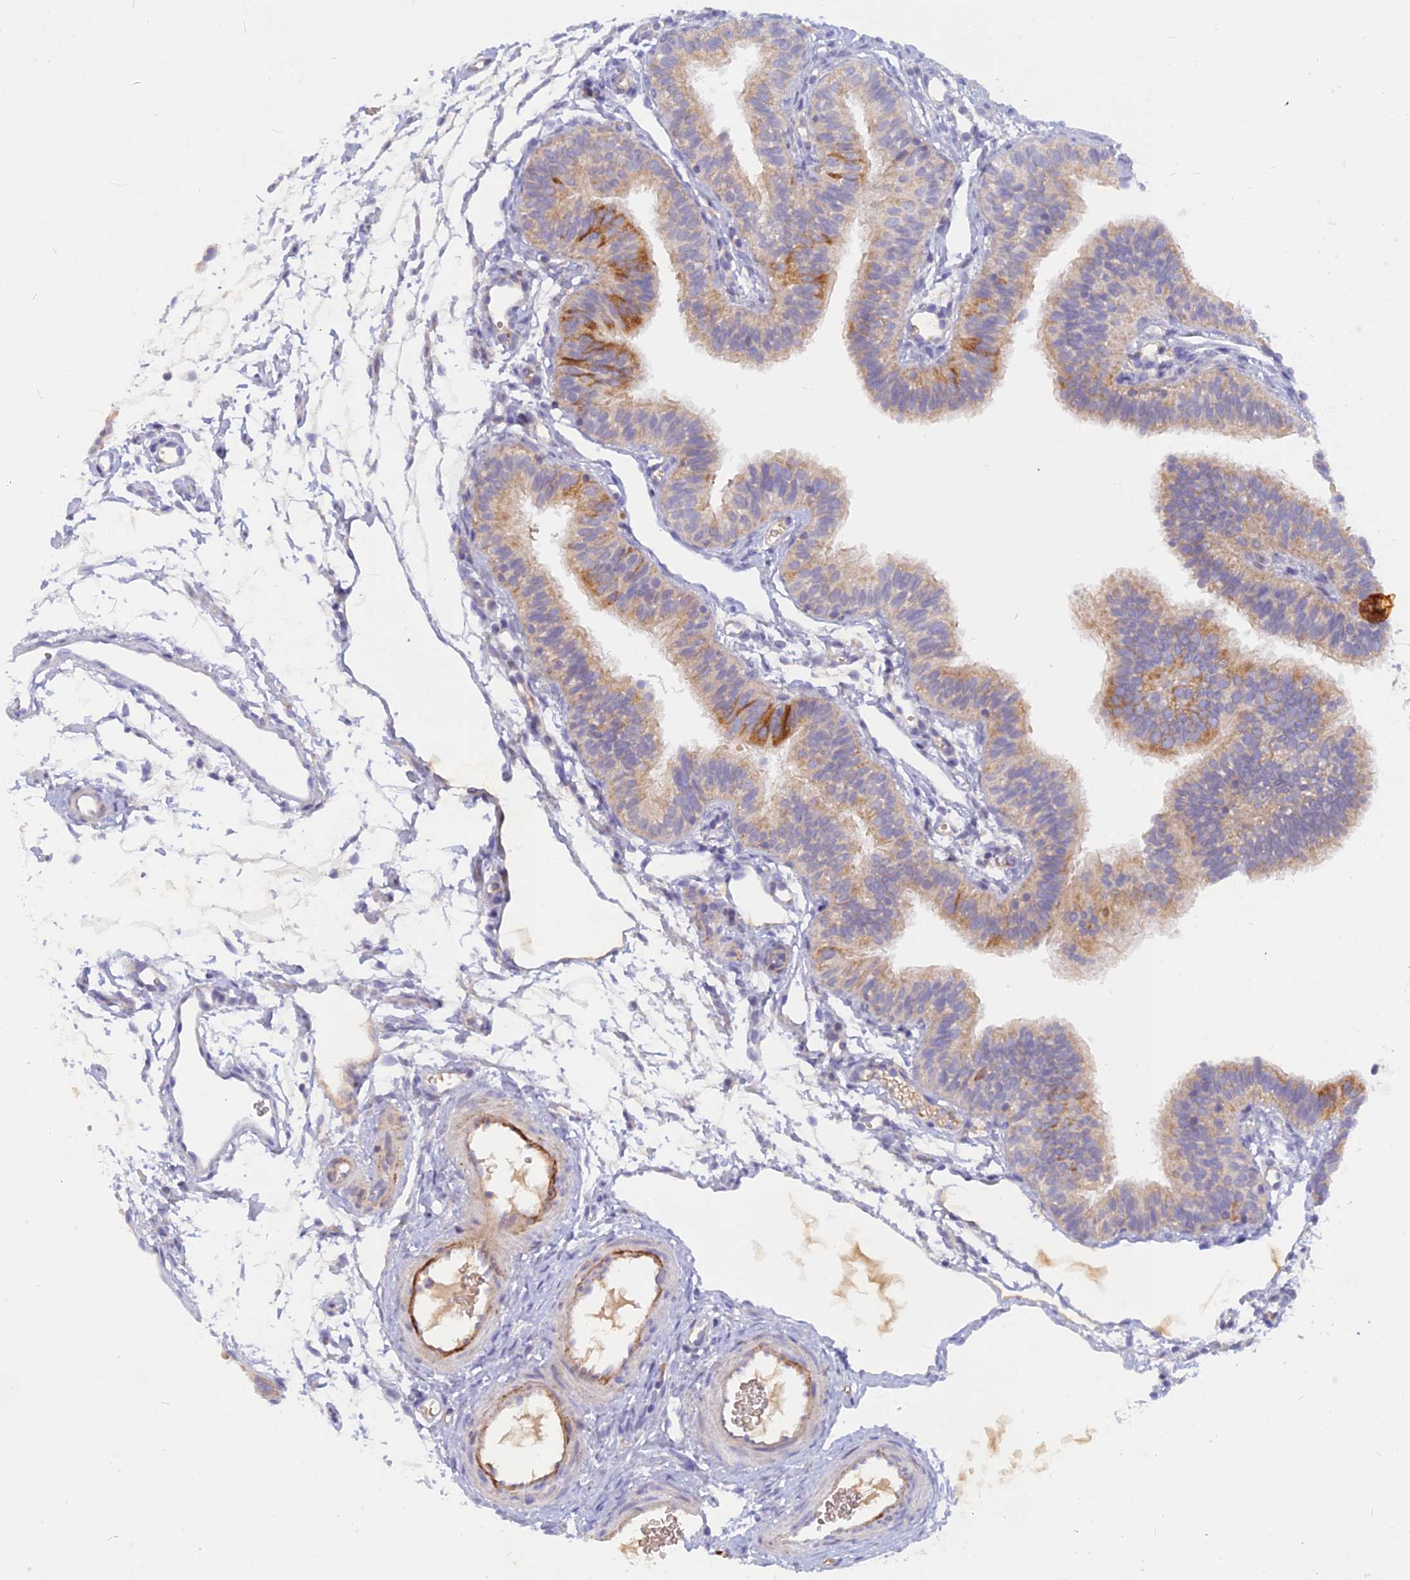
{"staining": {"intensity": "moderate", "quantity": ">75%", "location": "cytoplasmic/membranous"}, "tissue": "fallopian tube", "cell_type": "Glandular cells", "image_type": "normal", "snomed": [{"axis": "morphology", "description": "Normal tissue, NOS"}, {"axis": "topography", "description": "Fallopian tube"}], "caption": "This is a histology image of immunohistochemistry (IHC) staining of normal fallopian tube, which shows moderate positivity in the cytoplasmic/membranous of glandular cells.", "gene": "CACNA1B", "patient": {"sex": "female", "age": 35}}